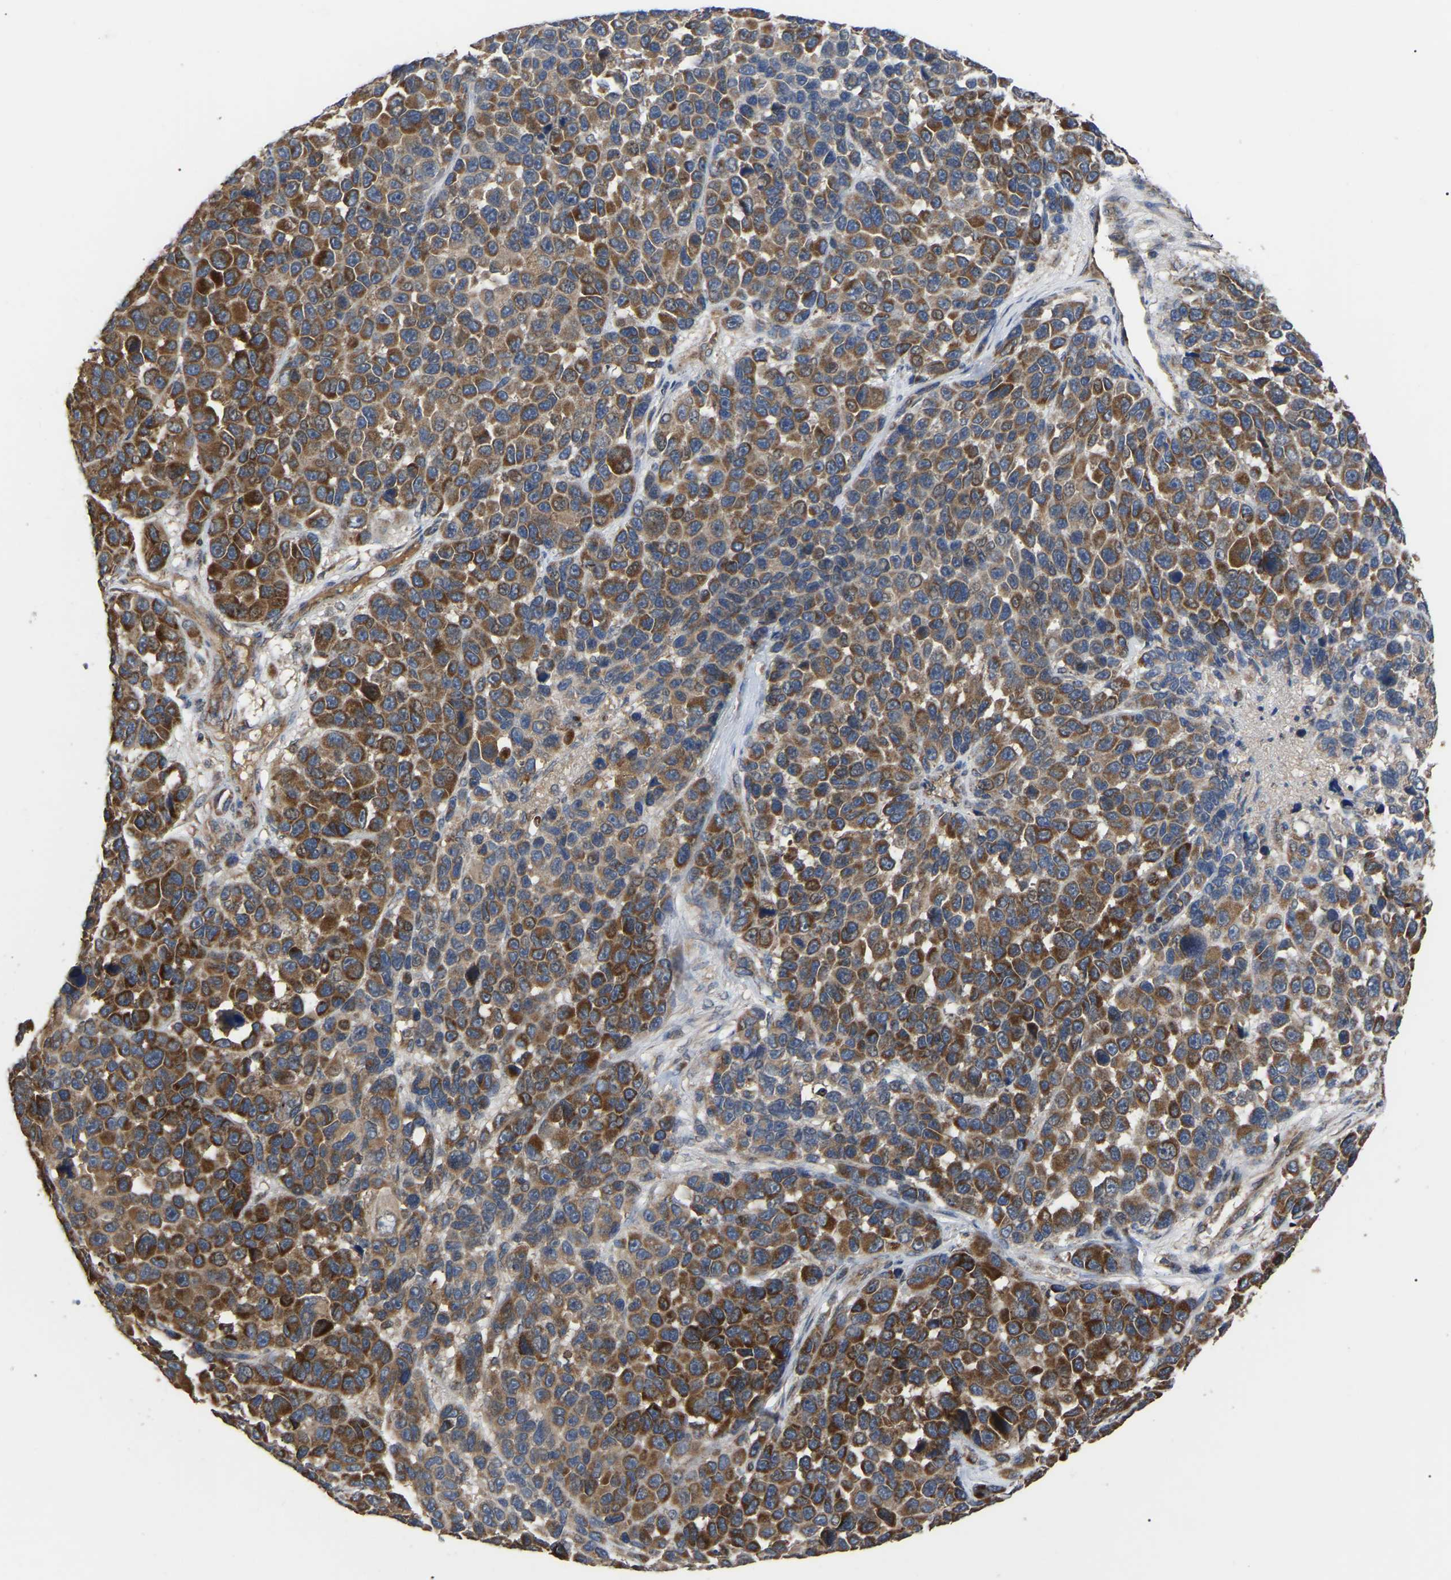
{"staining": {"intensity": "strong", "quantity": ">75%", "location": "cytoplasmic/membranous"}, "tissue": "melanoma", "cell_type": "Tumor cells", "image_type": "cancer", "snomed": [{"axis": "morphology", "description": "Malignant melanoma, NOS"}, {"axis": "topography", "description": "Skin"}], "caption": "IHC staining of malignant melanoma, which shows high levels of strong cytoplasmic/membranous expression in approximately >75% of tumor cells indicating strong cytoplasmic/membranous protein positivity. The staining was performed using DAB (brown) for protein detection and nuclei were counterstained in hematoxylin (blue).", "gene": "GCC1", "patient": {"sex": "male", "age": 53}}